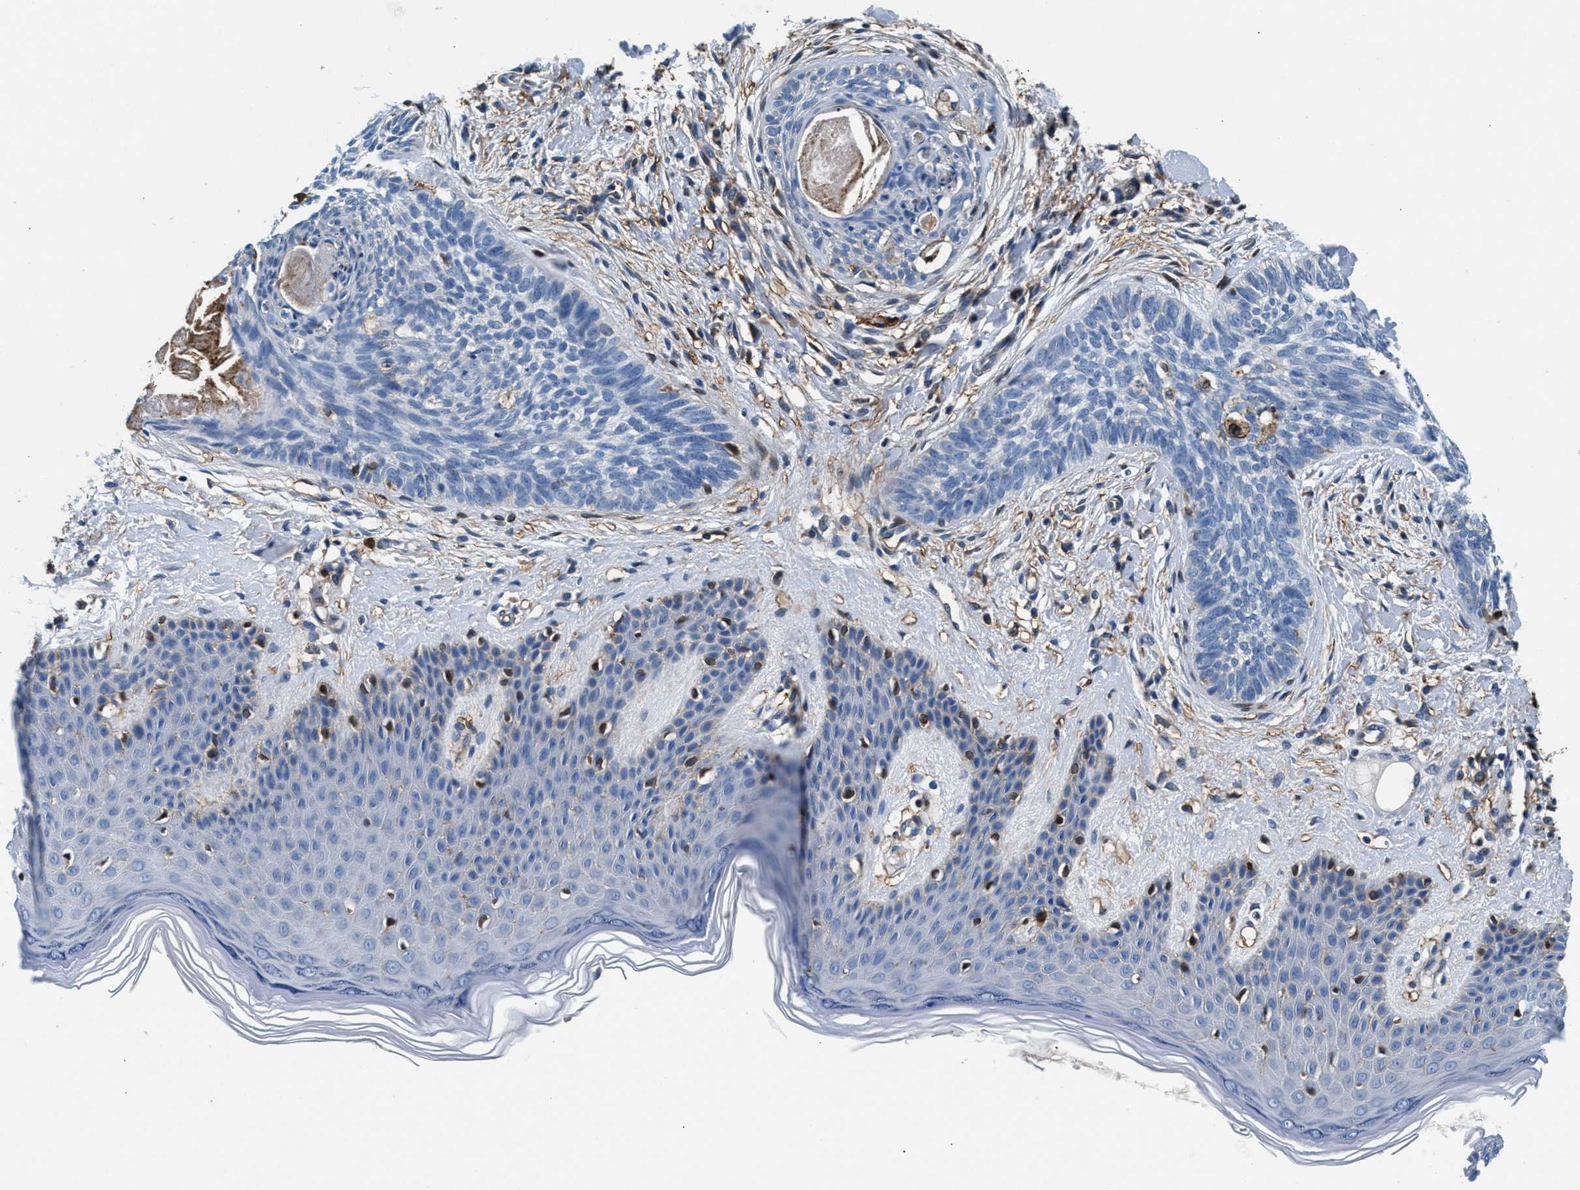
{"staining": {"intensity": "negative", "quantity": "none", "location": "none"}, "tissue": "skin cancer", "cell_type": "Tumor cells", "image_type": "cancer", "snomed": [{"axis": "morphology", "description": "Basal cell carcinoma"}, {"axis": "topography", "description": "Skin"}], "caption": "Immunohistochemistry (IHC) of human skin basal cell carcinoma reveals no staining in tumor cells.", "gene": "SLFN11", "patient": {"sex": "female", "age": 59}}